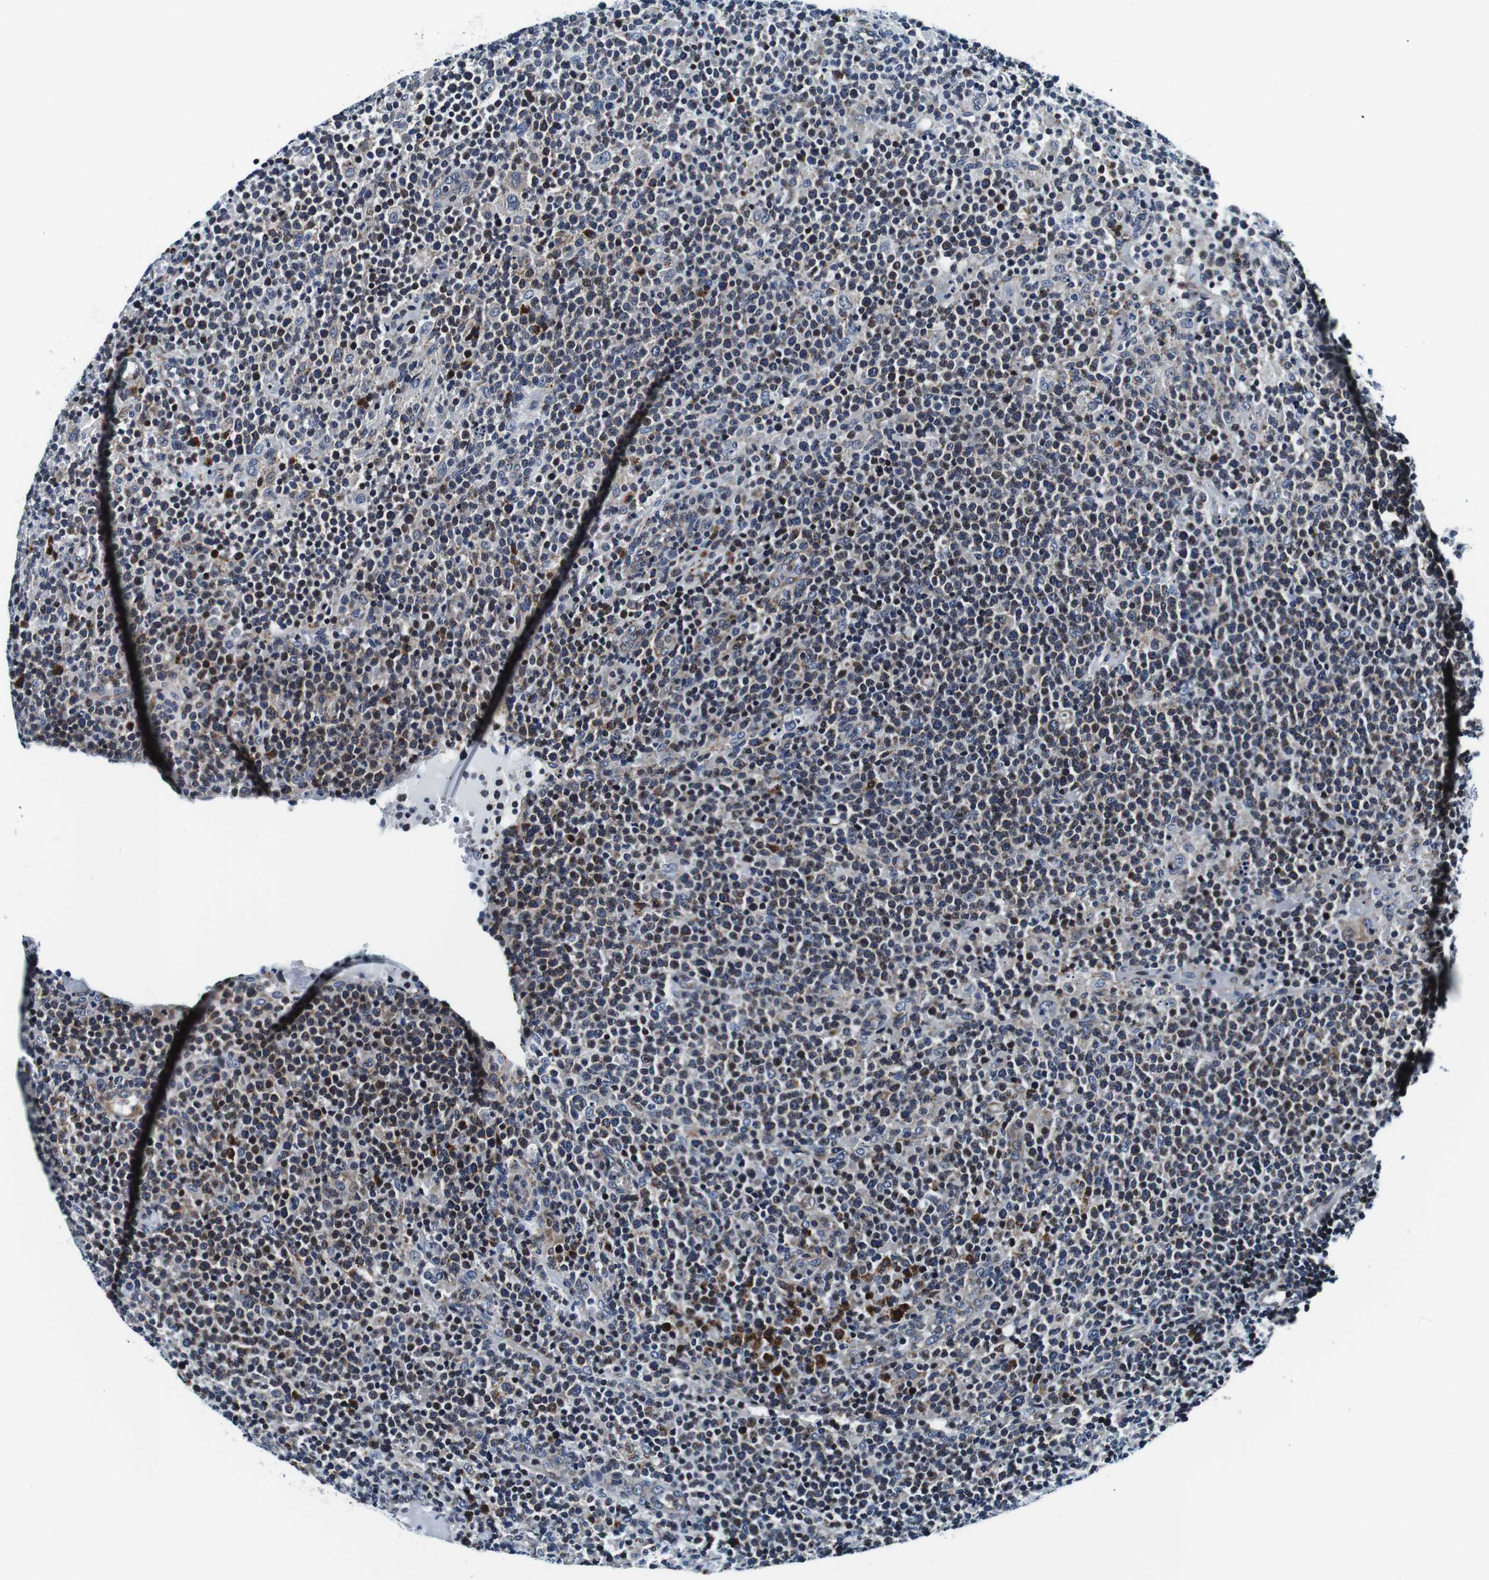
{"staining": {"intensity": "moderate", "quantity": "<25%", "location": "cytoplasmic/membranous,nuclear"}, "tissue": "lymphoma", "cell_type": "Tumor cells", "image_type": "cancer", "snomed": [{"axis": "morphology", "description": "Malignant lymphoma, non-Hodgkin's type, High grade"}, {"axis": "topography", "description": "Lymph node"}], "caption": "DAB (3,3'-diaminobenzidine) immunohistochemical staining of human lymphoma demonstrates moderate cytoplasmic/membranous and nuclear protein positivity in about <25% of tumor cells. (DAB (3,3'-diaminobenzidine) IHC with brightfield microscopy, high magnification).", "gene": "FAR2", "patient": {"sex": "male", "age": 61}}